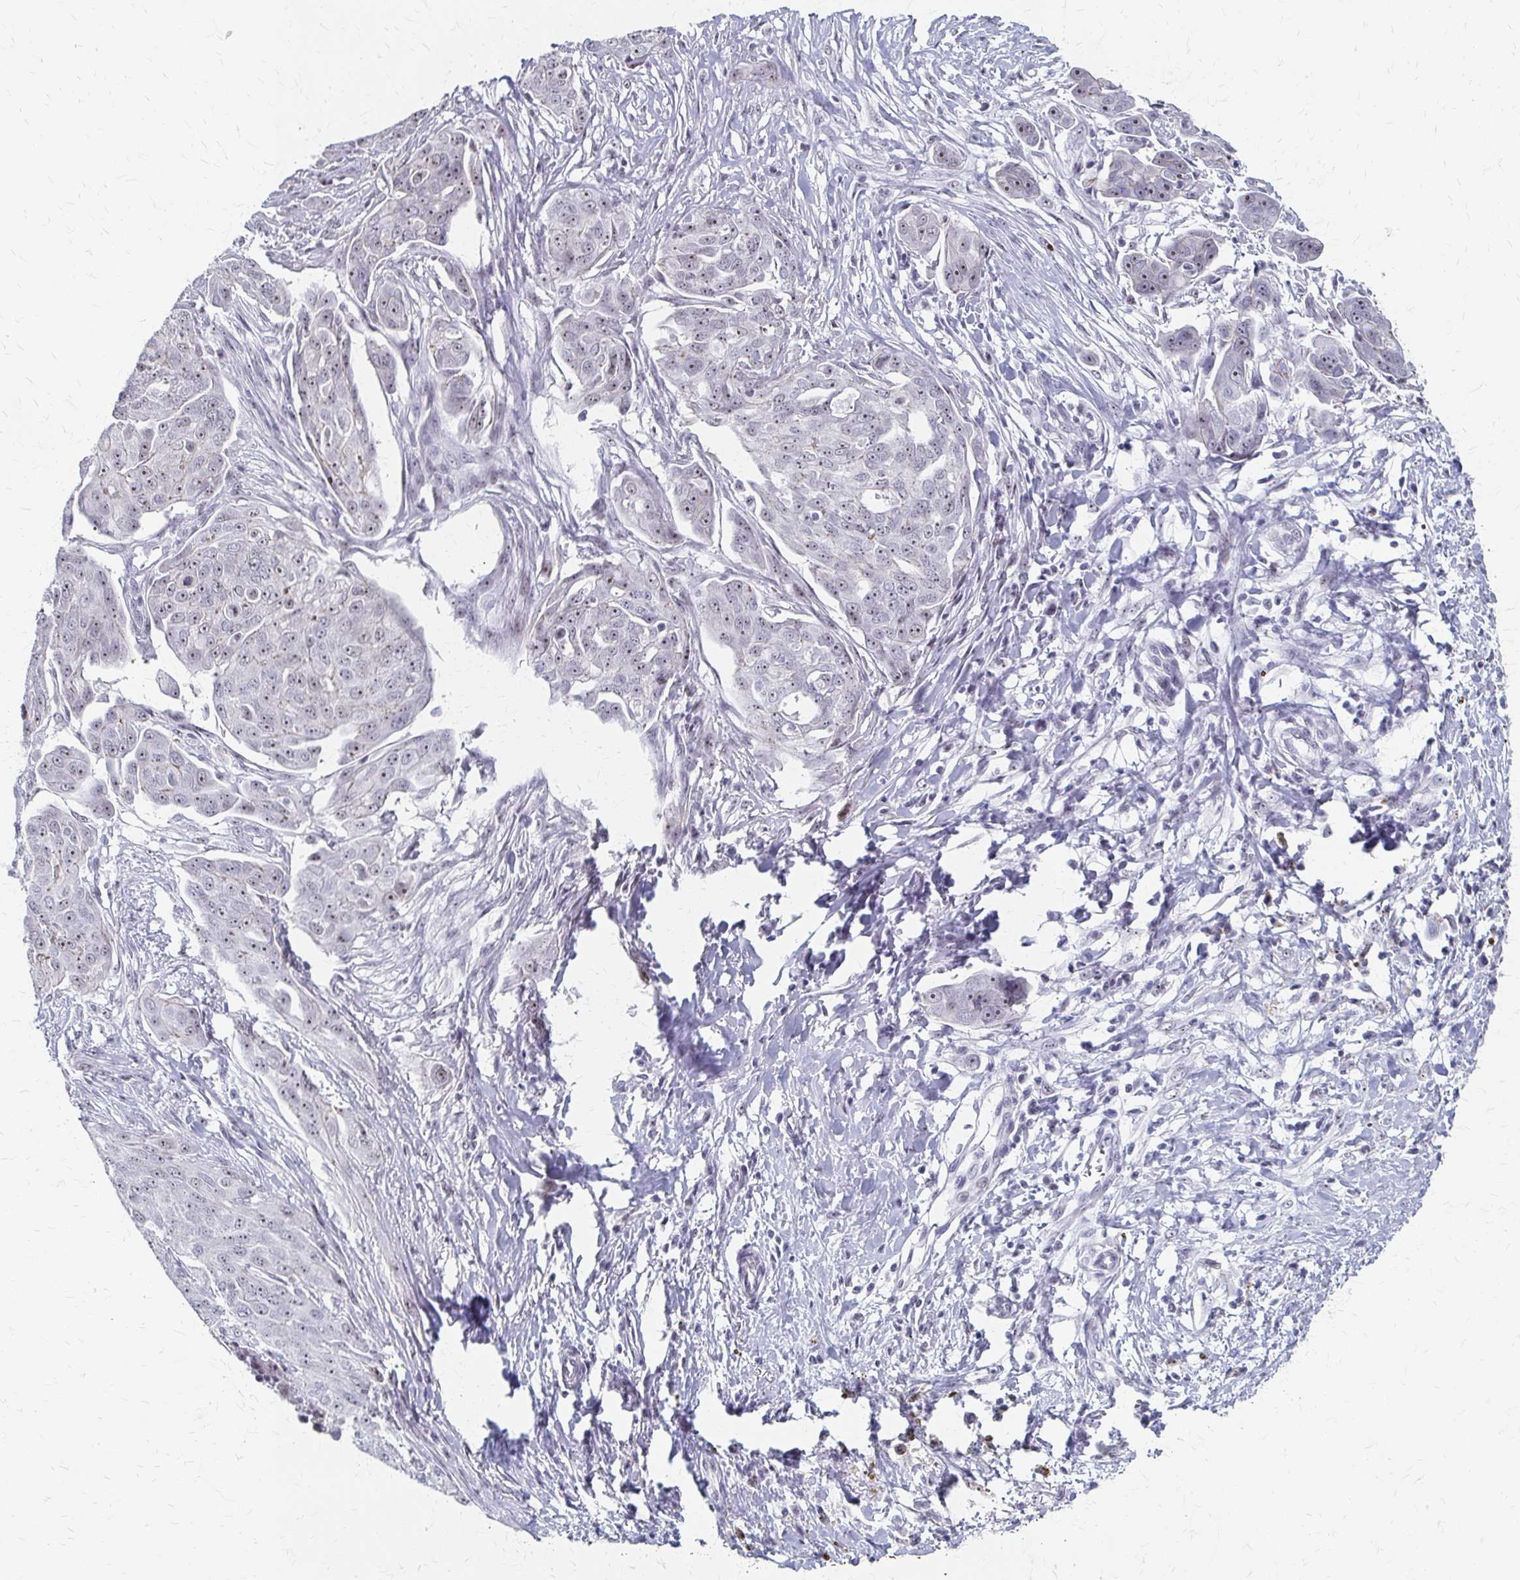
{"staining": {"intensity": "moderate", "quantity": "<25%", "location": "nuclear"}, "tissue": "ovarian cancer", "cell_type": "Tumor cells", "image_type": "cancer", "snomed": [{"axis": "morphology", "description": "Carcinoma, endometroid"}, {"axis": "topography", "description": "Ovary"}], "caption": "There is low levels of moderate nuclear staining in tumor cells of endometroid carcinoma (ovarian), as demonstrated by immunohistochemical staining (brown color).", "gene": "PES1", "patient": {"sex": "female", "age": 70}}